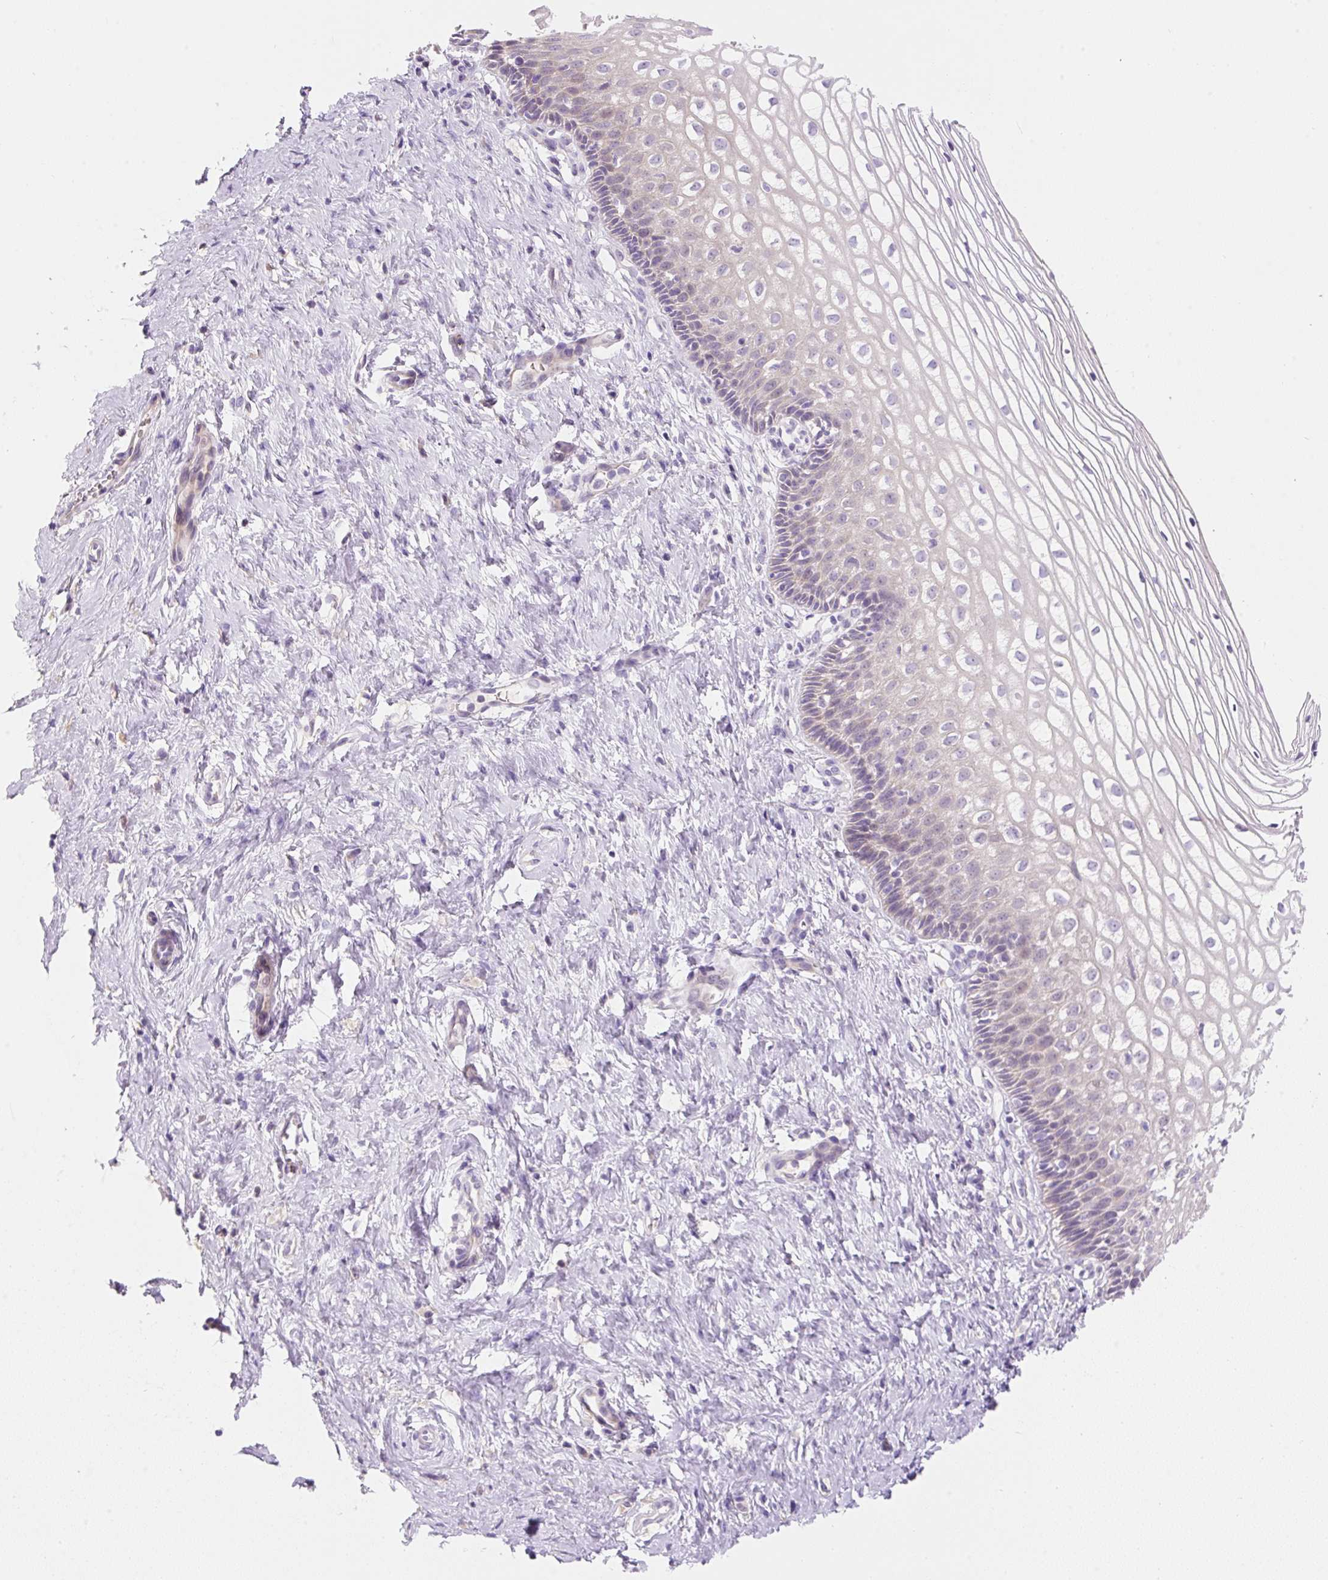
{"staining": {"intensity": "moderate", "quantity": "25%-75%", "location": "cytoplasmic/membranous"}, "tissue": "cervix", "cell_type": "Glandular cells", "image_type": "normal", "snomed": [{"axis": "morphology", "description": "Normal tissue, NOS"}, {"axis": "topography", "description": "Cervix"}], "caption": "Cervix stained with IHC shows moderate cytoplasmic/membranous expression in approximately 25%-75% of glandular cells.", "gene": "ZNF121", "patient": {"sex": "female", "age": 36}}